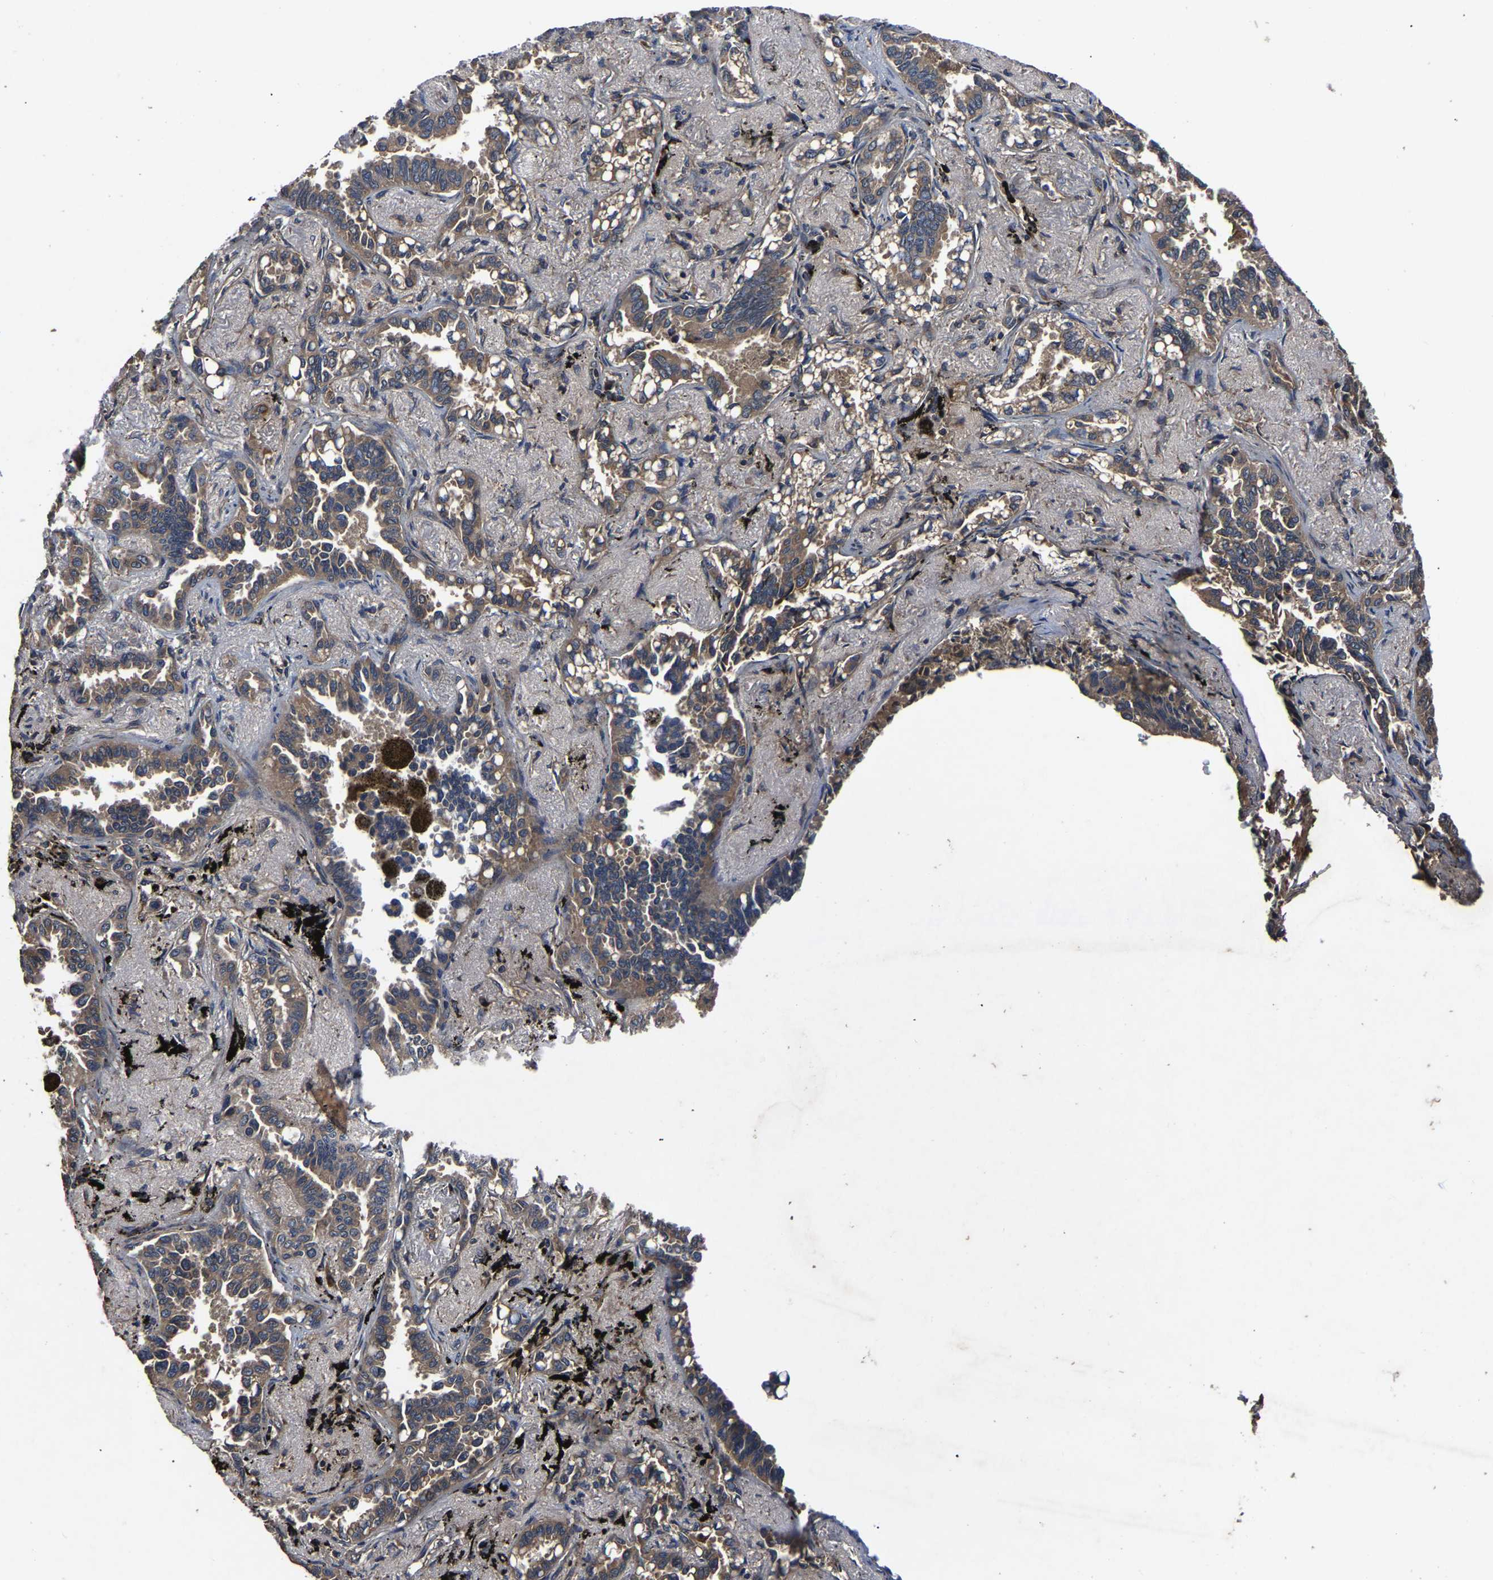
{"staining": {"intensity": "moderate", "quantity": ">75%", "location": "cytoplasmic/membranous"}, "tissue": "lung cancer", "cell_type": "Tumor cells", "image_type": "cancer", "snomed": [{"axis": "morphology", "description": "Adenocarcinoma, NOS"}, {"axis": "topography", "description": "Lung"}], "caption": "Lung cancer stained with IHC exhibits moderate cytoplasmic/membranous positivity in approximately >75% of tumor cells.", "gene": "CRYZL1", "patient": {"sex": "male", "age": 59}}